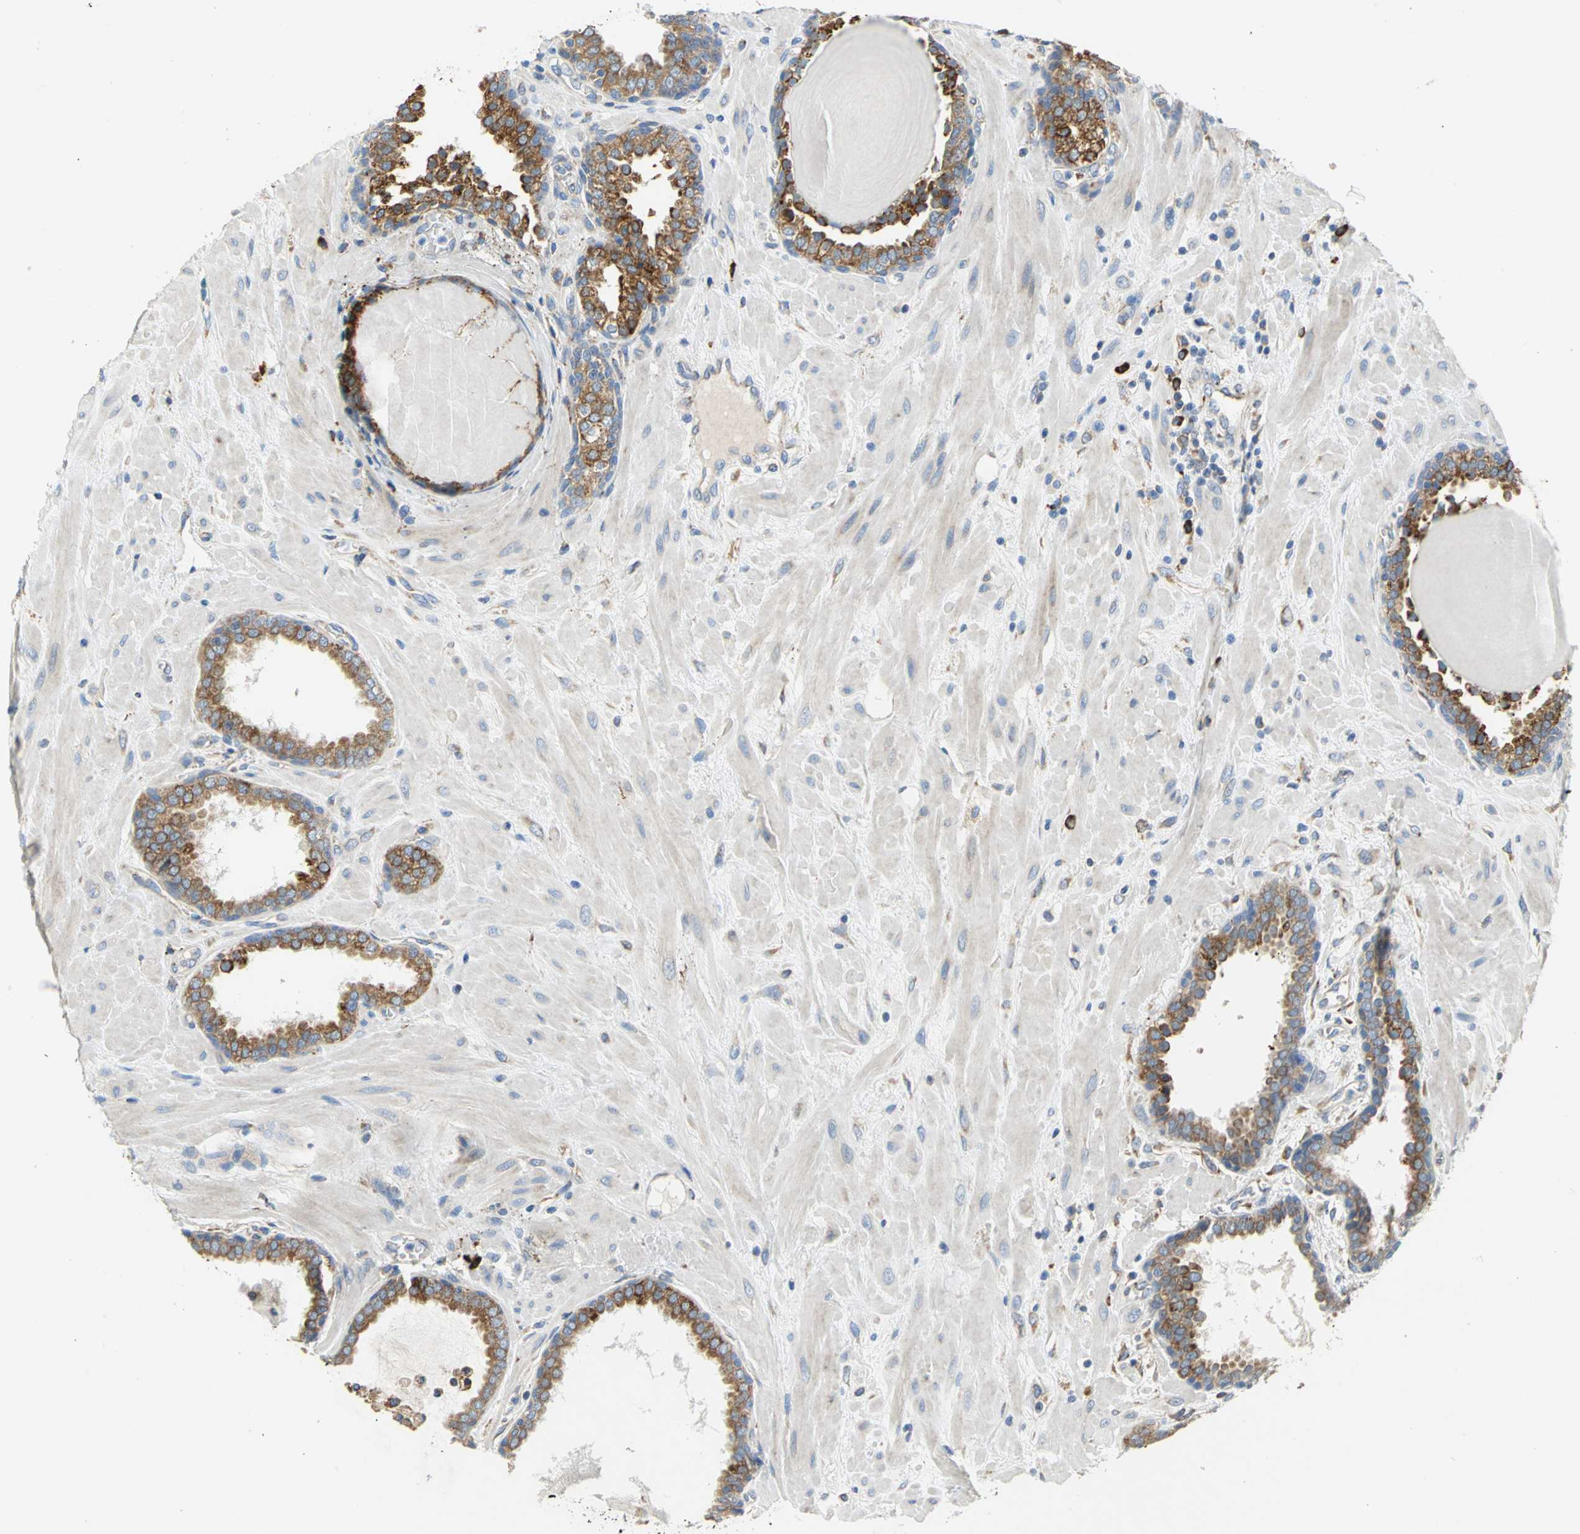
{"staining": {"intensity": "strong", "quantity": ">75%", "location": "cytoplasmic/membranous"}, "tissue": "prostate", "cell_type": "Glandular cells", "image_type": "normal", "snomed": [{"axis": "morphology", "description": "Normal tissue, NOS"}, {"axis": "topography", "description": "Prostate"}], "caption": "This is a photomicrograph of immunohistochemistry (IHC) staining of normal prostate, which shows strong expression in the cytoplasmic/membranous of glandular cells.", "gene": "TULP4", "patient": {"sex": "male", "age": 51}}